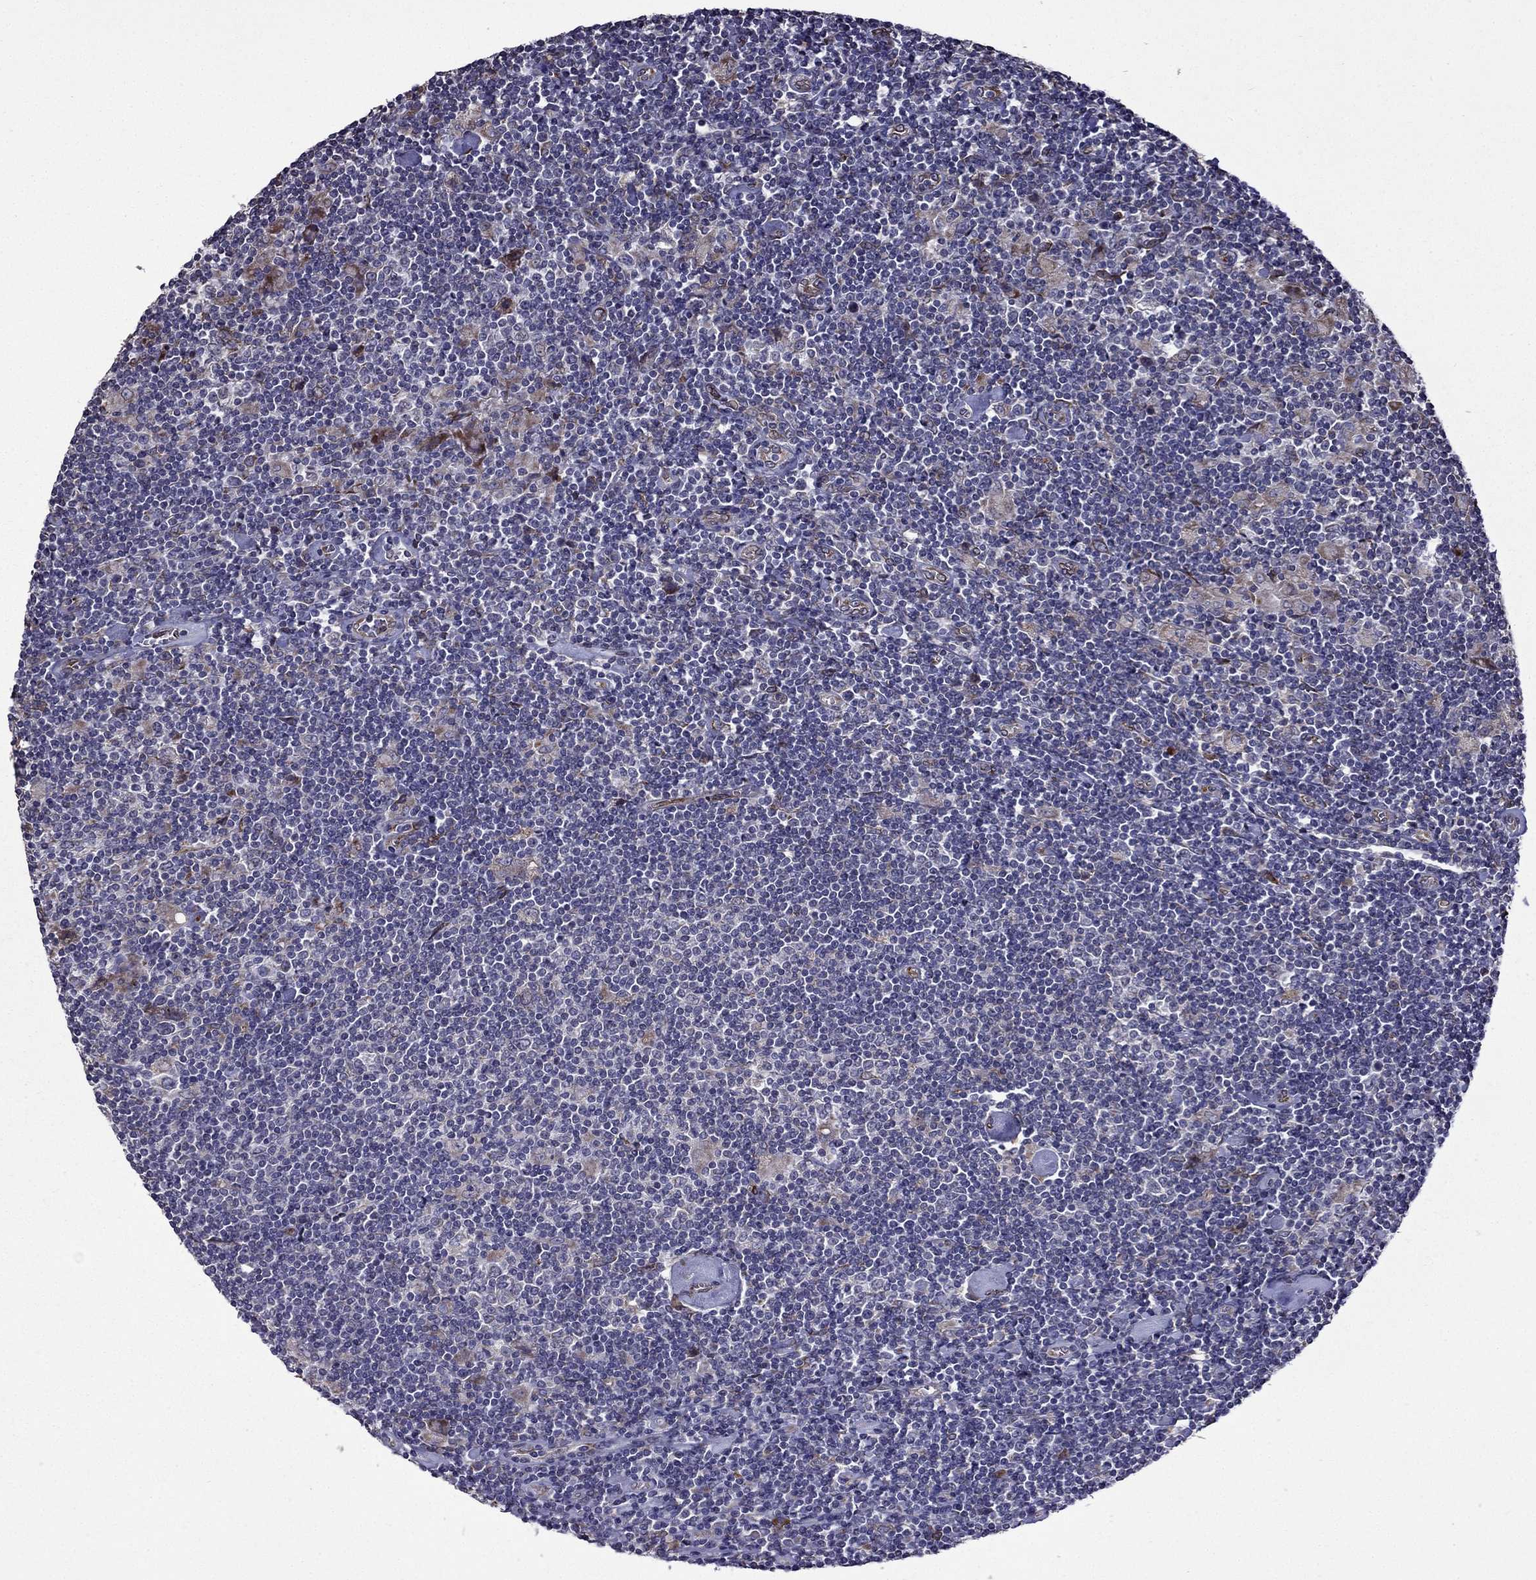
{"staining": {"intensity": "weak", "quantity": ">75%", "location": "cytoplasmic/membranous"}, "tissue": "lymphoma", "cell_type": "Tumor cells", "image_type": "cancer", "snomed": [{"axis": "morphology", "description": "Hodgkin's disease, NOS"}, {"axis": "topography", "description": "Lymph node"}], "caption": "This micrograph demonstrates immunohistochemistry (IHC) staining of human Hodgkin's disease, with low weak cytoplasmic/membranous staining in approximately >75% of tumor cells.", "gene": "IKBIP", "patient": {"sex": "male", "age": 40}}